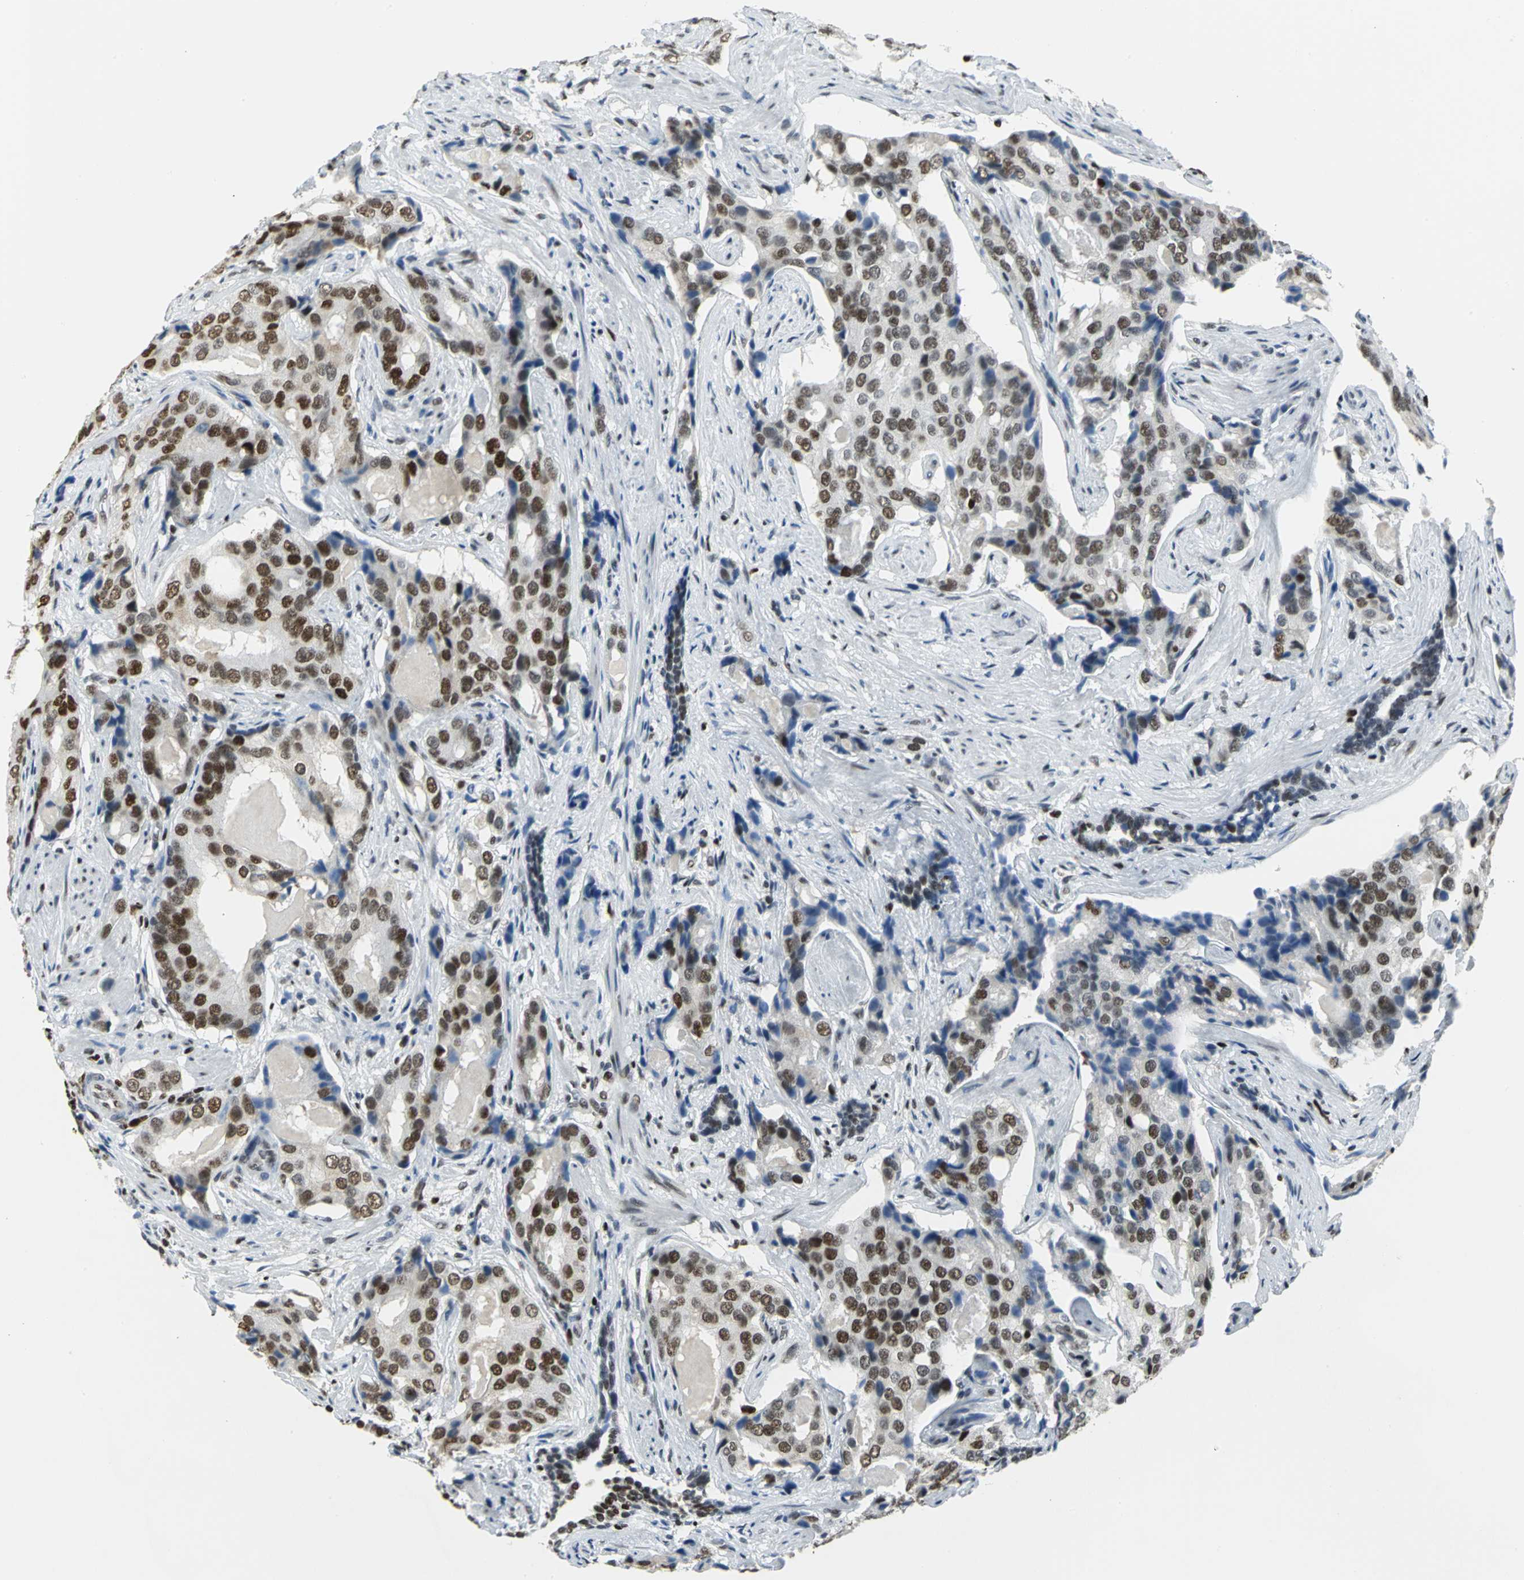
{"staining": {"intensity": "strong", "quantity": ">75%", "location": "nuclear"}, "tissue": "prostate cancer", "cell_type": "Tumor cells", "image_type": "cancer", "snomed": [{"axis": "morphology", "description": "Adenocarcinoma, High grade"}, {"axis": "topography", "description": "Prostate"}], "caption": "Protein expression analysis of human prostate cancer (adenocarcinoma (high-grade)) reveals strong nuclear positivity in approximately >75% of tumor cells.", "gene": "HNRNPD", "patient": {"sex": "male", "age": 58}}